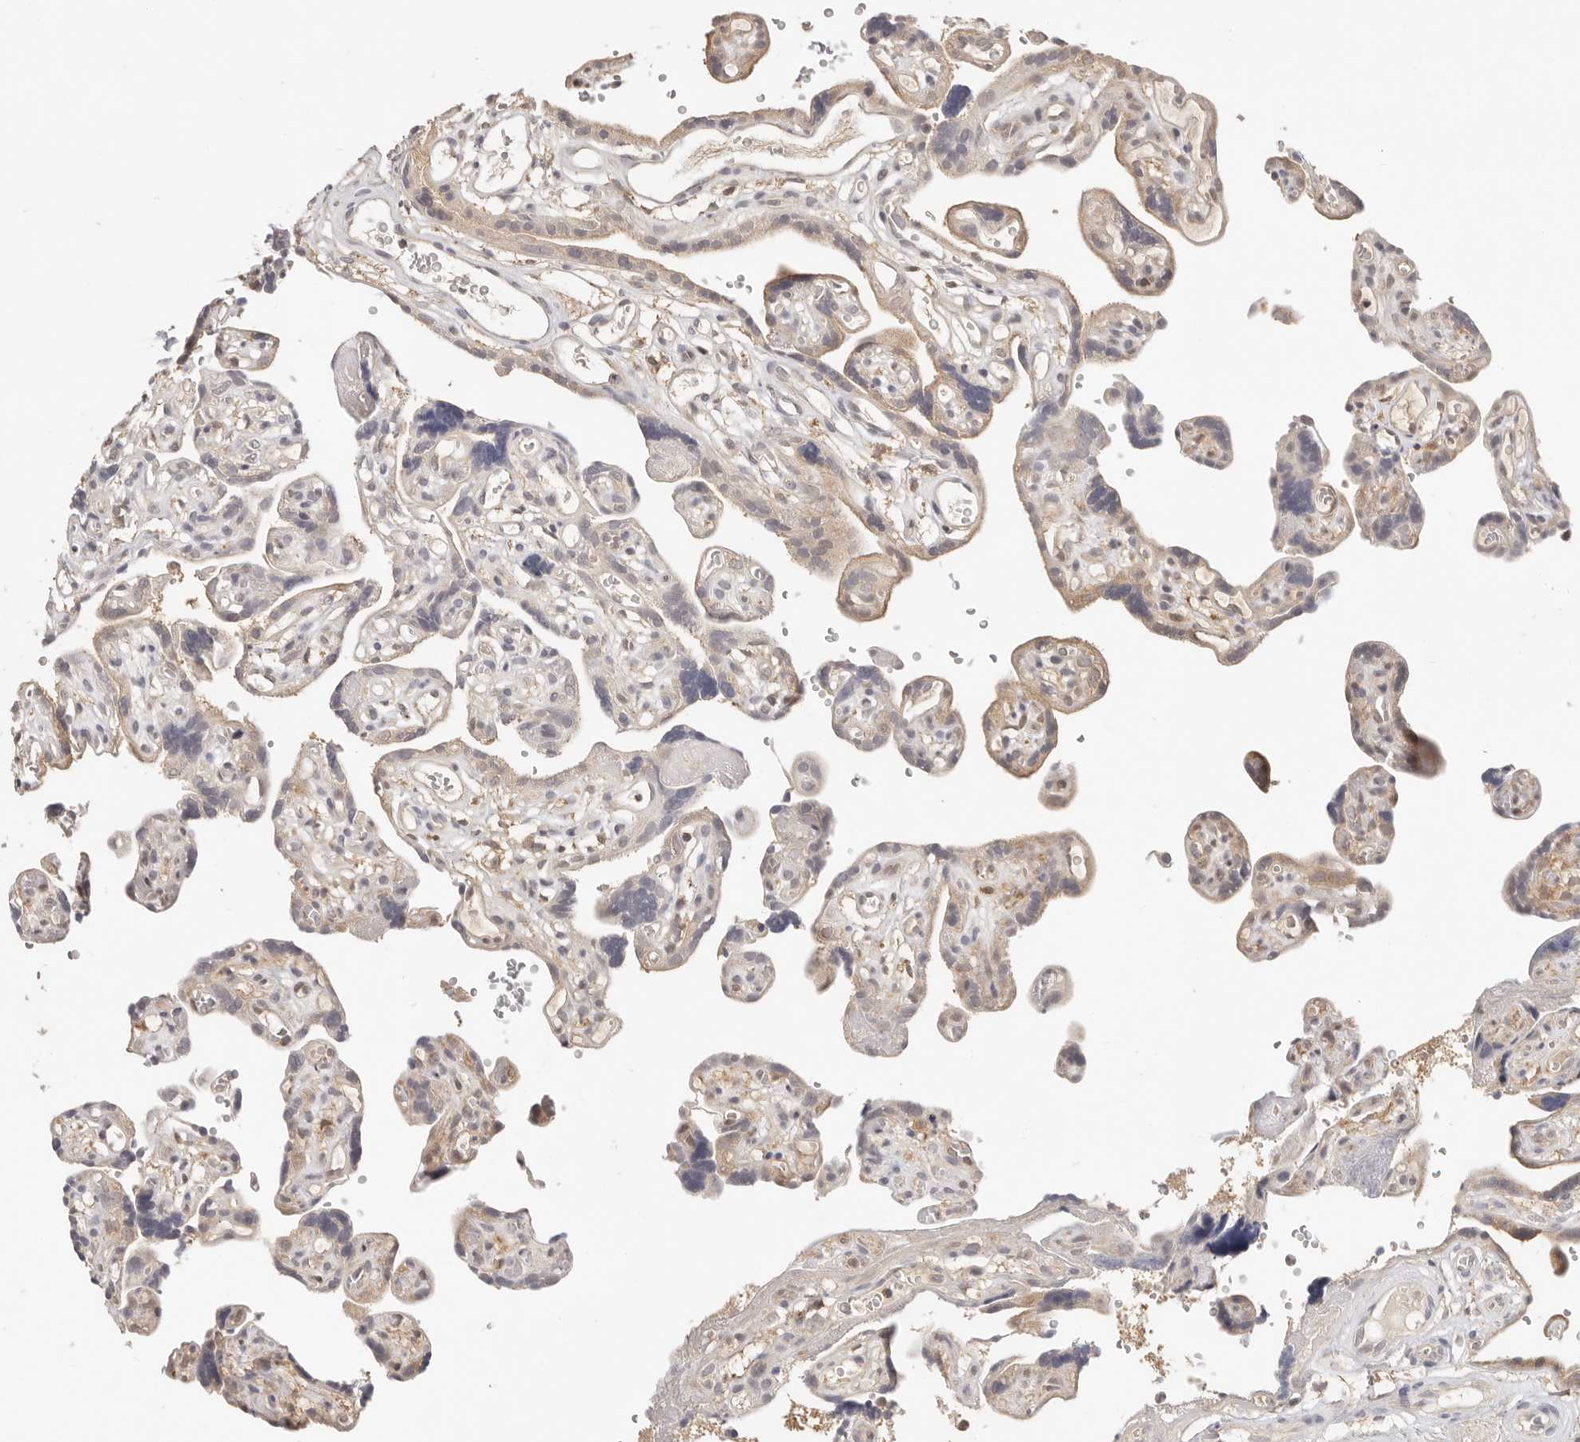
{"staining": {"intensity": "moderate", "quantity": ">75%", "location": "cytoplasmic/membranous"}, "tissue": "placenta", "cell_type": "Decidual cells", "image_type": "normal", "snomed": [{"axis": "morphology", "description": "Normal tissue, NOS"}, {"axis": "topography", "description": "Placenta"}], "caption": "DAB (3,3'-diaminobenzidine) immunohistochemical staining of benign human placenta reveals moderate cytoplasmic/membranous protein expression in about >75% of decidual cells.", "gene": "DTNBP1", "patient": {"sex": "female", "age": 30}}